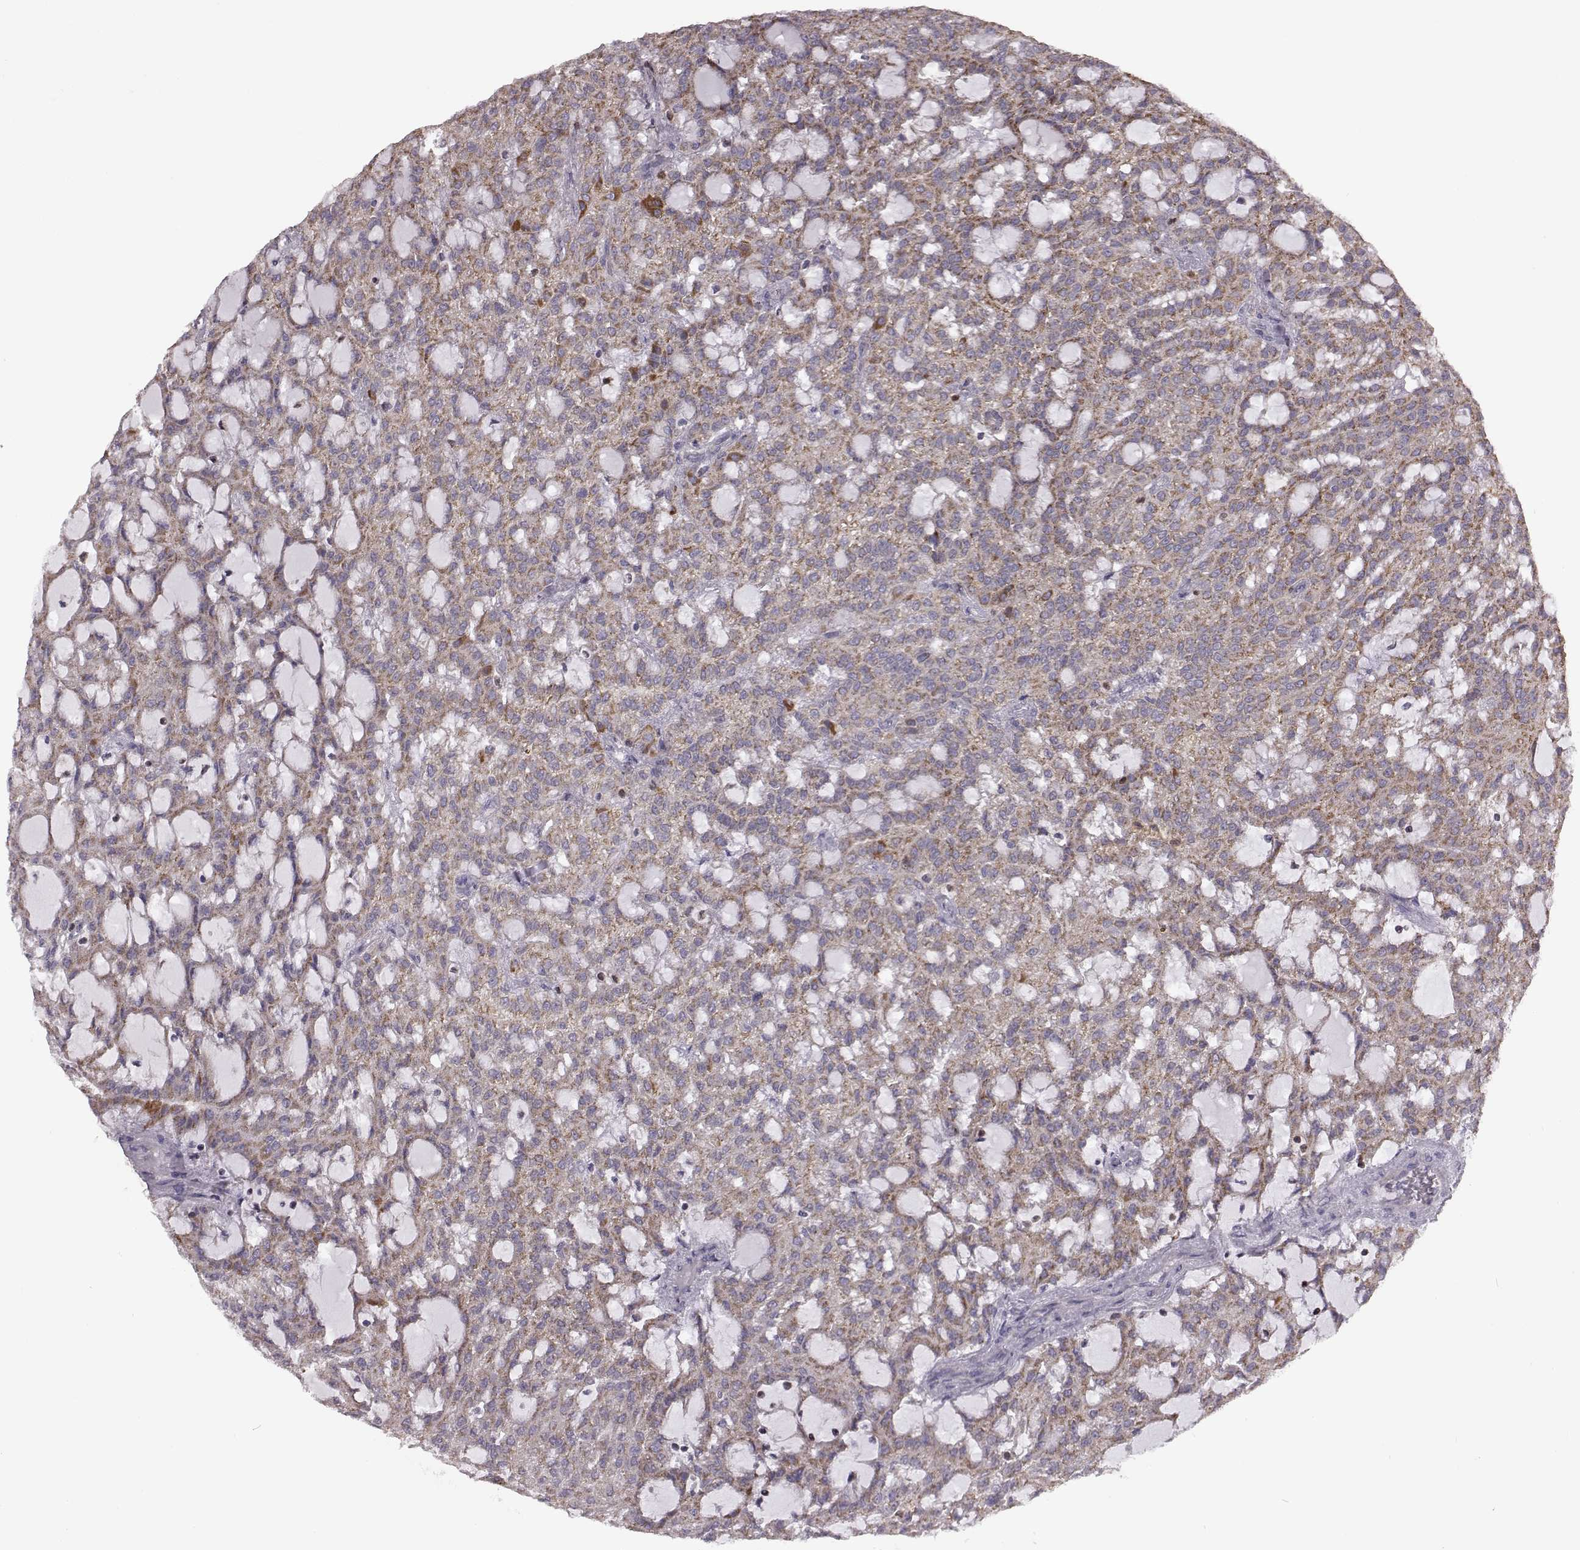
{"staining": {"intensity": "moderate", "quantity": "25%-75%", "location": "cytoplasmic/membranous"}, "tissue": "renal cancer", "cell_type": "Tumor cells", "image_type": "cancer", "snomed": [{"axis": "morphology", "description": "Adenocarcinoma, NOS"}, {"axis": "topography", "description": "Kidney"}], "caption": "DAB (3,3'-diaminobenzidine) immunohistochemical staining of renal adenocarcinoma displays moderate cytoplasmic/membranous protein staining in about 25%-75% of tumor cells. (IHC, brightfield microscopy, high magnification).", "gene": "DOK2", "patient": {"sex": "male", "age": 63}}